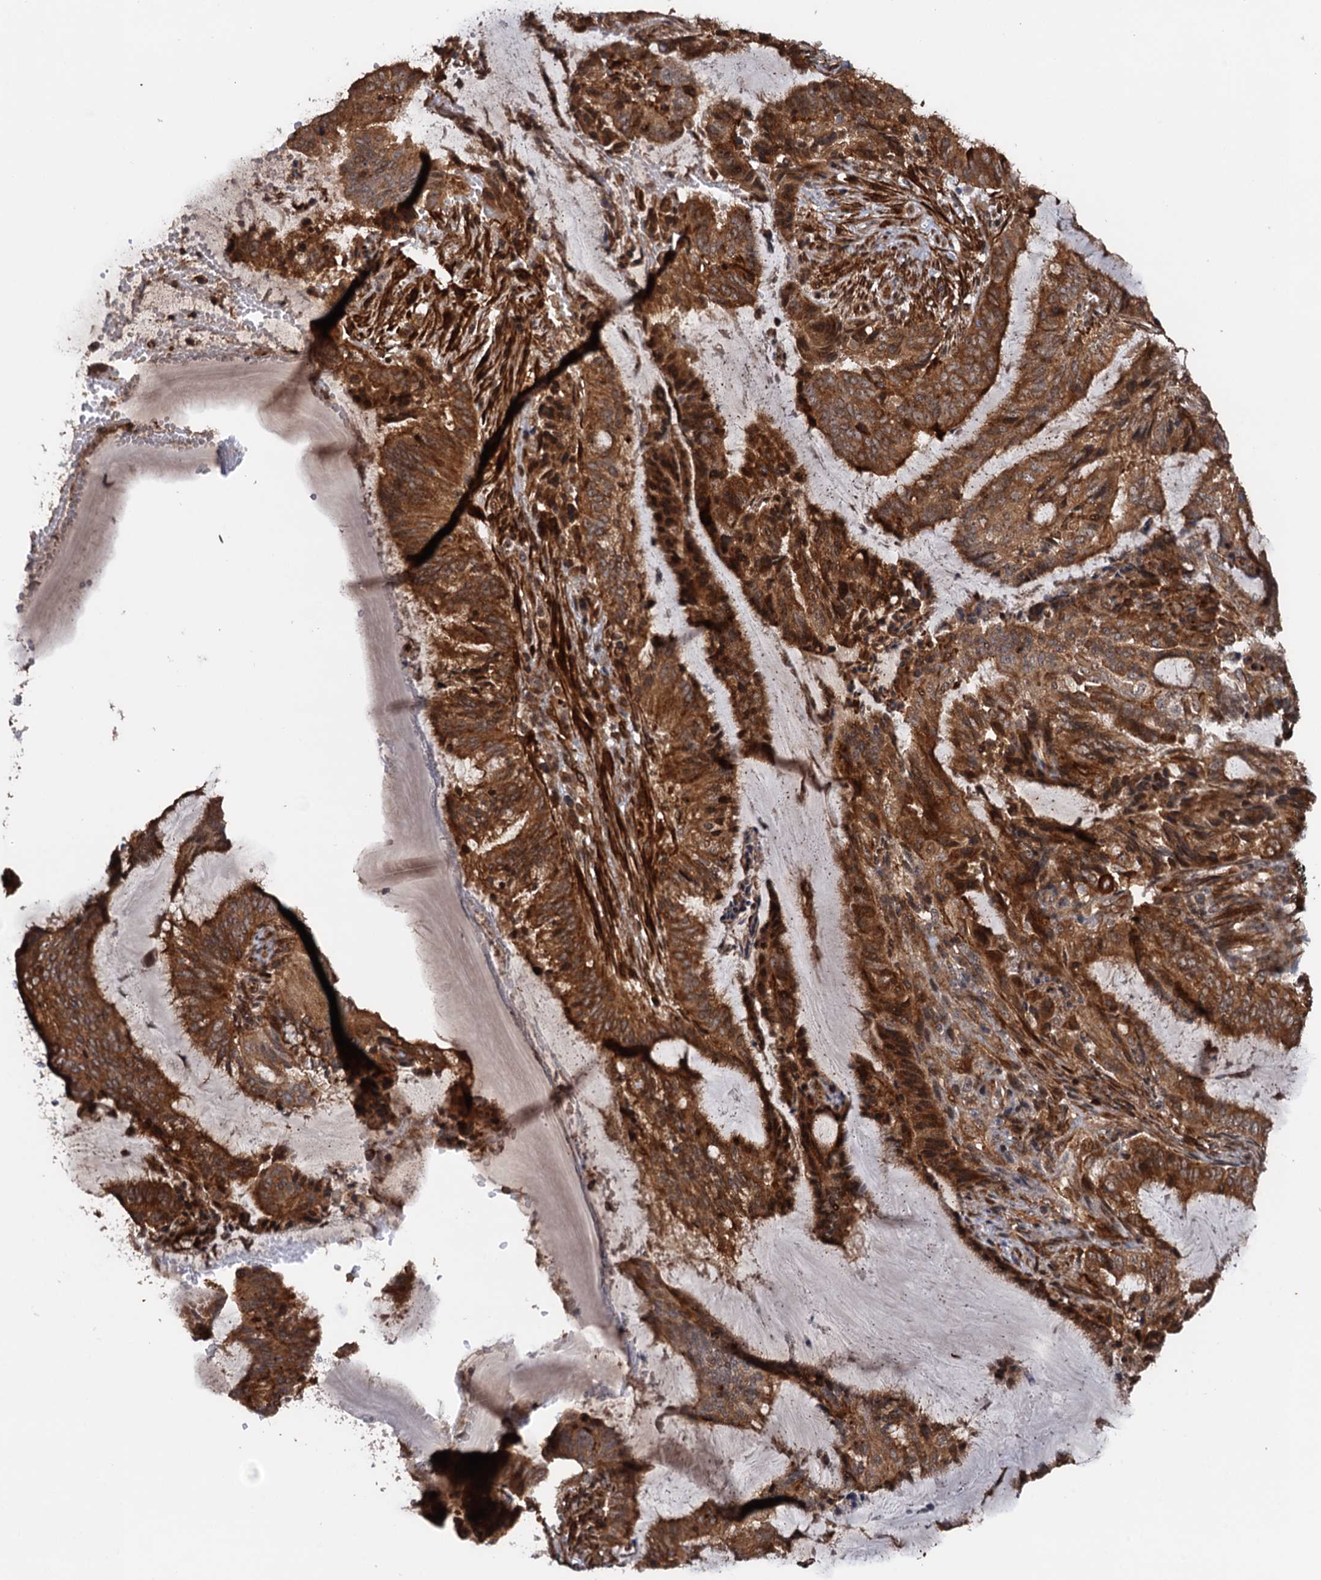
{"staining": {"intensity": "strong", "quantity": ">75%", "location": "cytoplasmic/membranous"}, "tissue": "endometrial cancer", "cell_type": "Tumor cells", "image_type": "cancer", "snomed": [{"axis": "morphology", "description": "Adenocarcinoma, NOS"}, {"axis": "topography", "description": "Endometrium"}], "caption": "High-magnification brightfield microscopy of adenocarcinoma (endometrial) stained with DAB (brown) and counterstained with hematoxylin (blue). tumor cells exhibit strong cytoplasmic/membranous positivity is identified in about>75% of cells.", "gene": "BORA", "patient": {"sex": "female", "age": 51}}